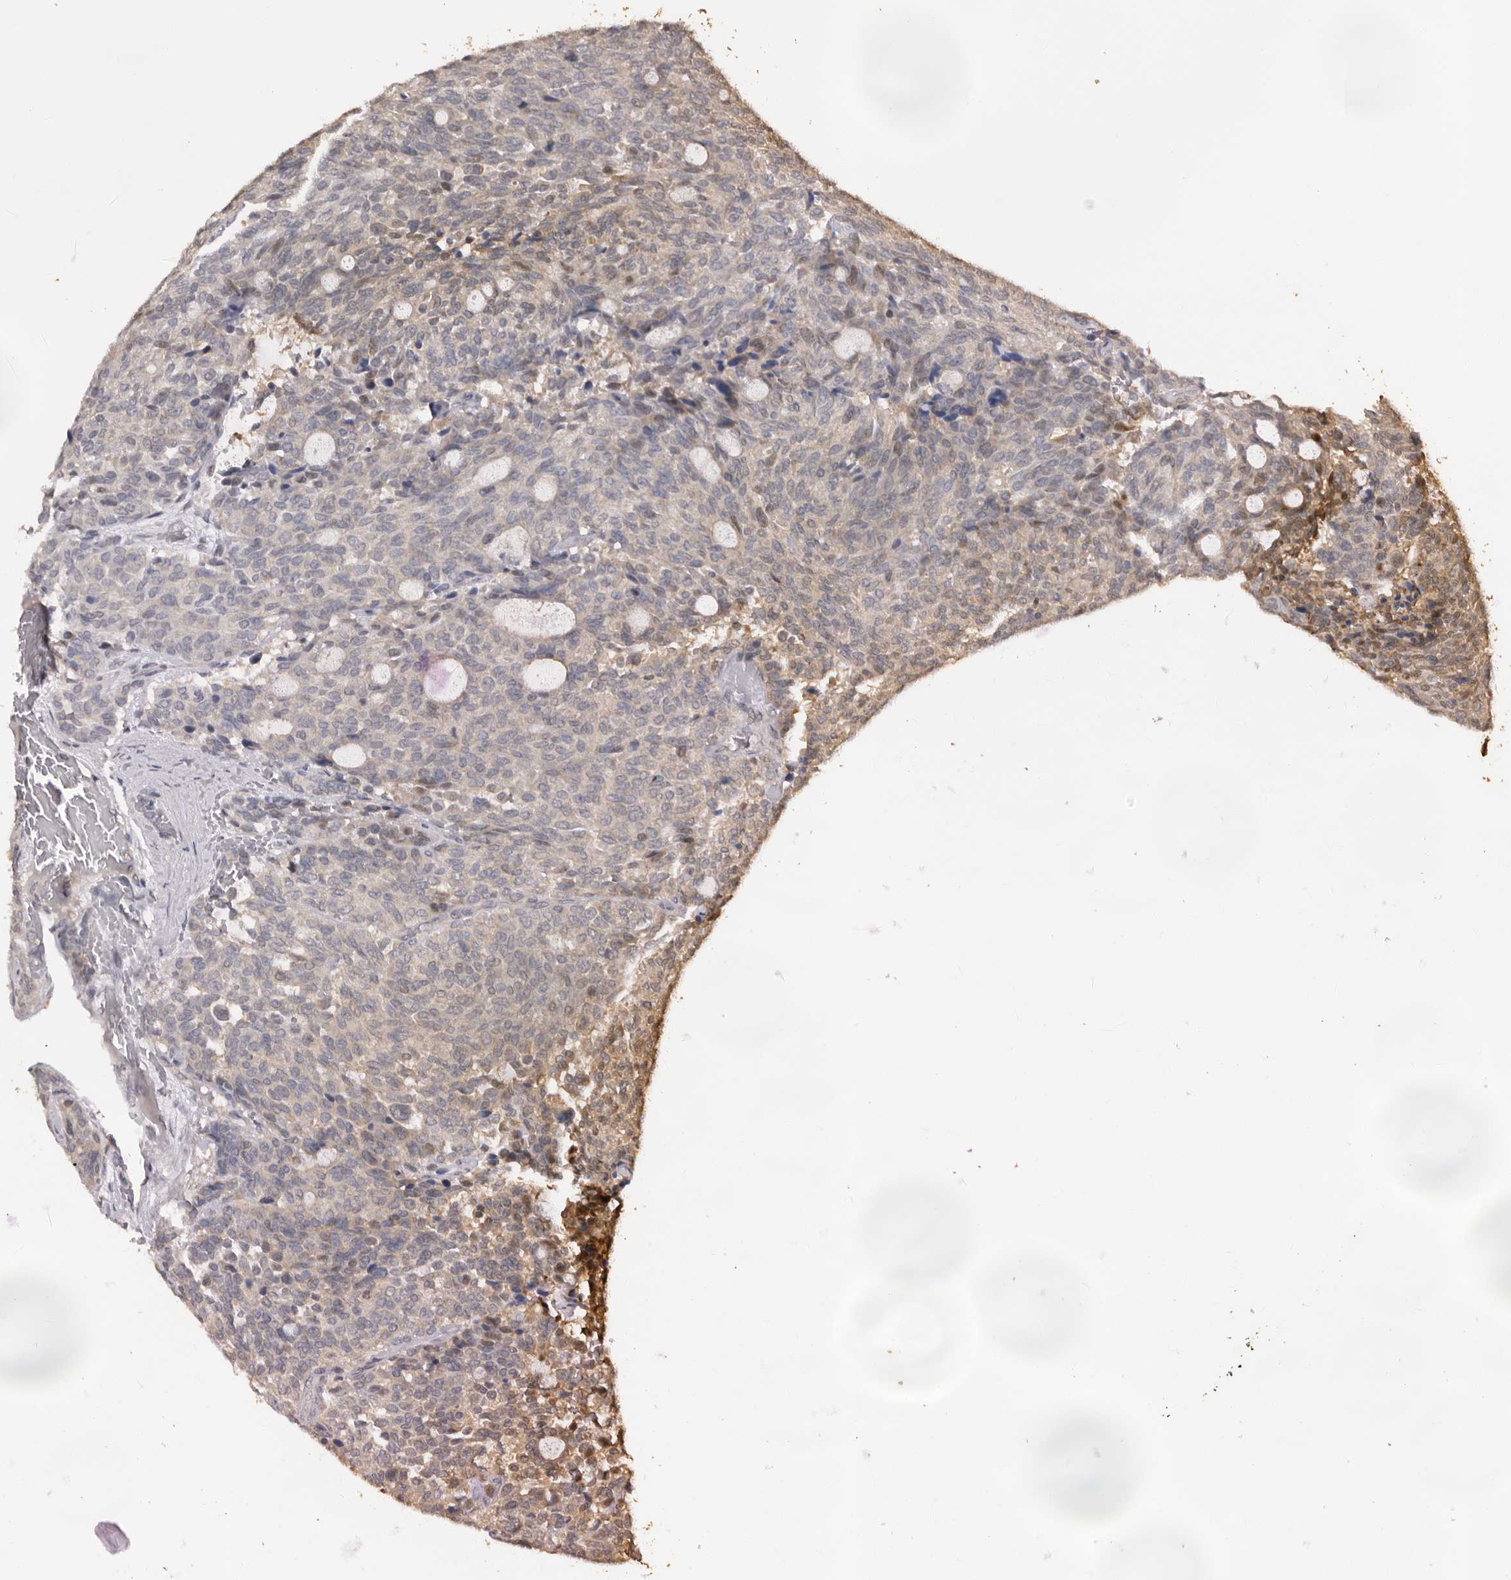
{"staining": {"intensity": "weak", "quantity": "<25%", "location": "cytoplasmic/membranous,nuclear"}, "tissue": "carcinoid", "cell_type": "Tumor cells", "image_type": "cancer", "snomed": [{"axis": "morphology", "description": "Carcinoid, malignant, NOS"}, {"axis": "topography", "description": "Pancreas"}], "caption": "A high-resolution photomicrograph shows immunohistochemistry (IHC) staining of carcinoid (malignant), which demonstrates no significant expression in tumor cells.", "gene": "KIF2B", "patient": {"sex": "female", "age": 54}}